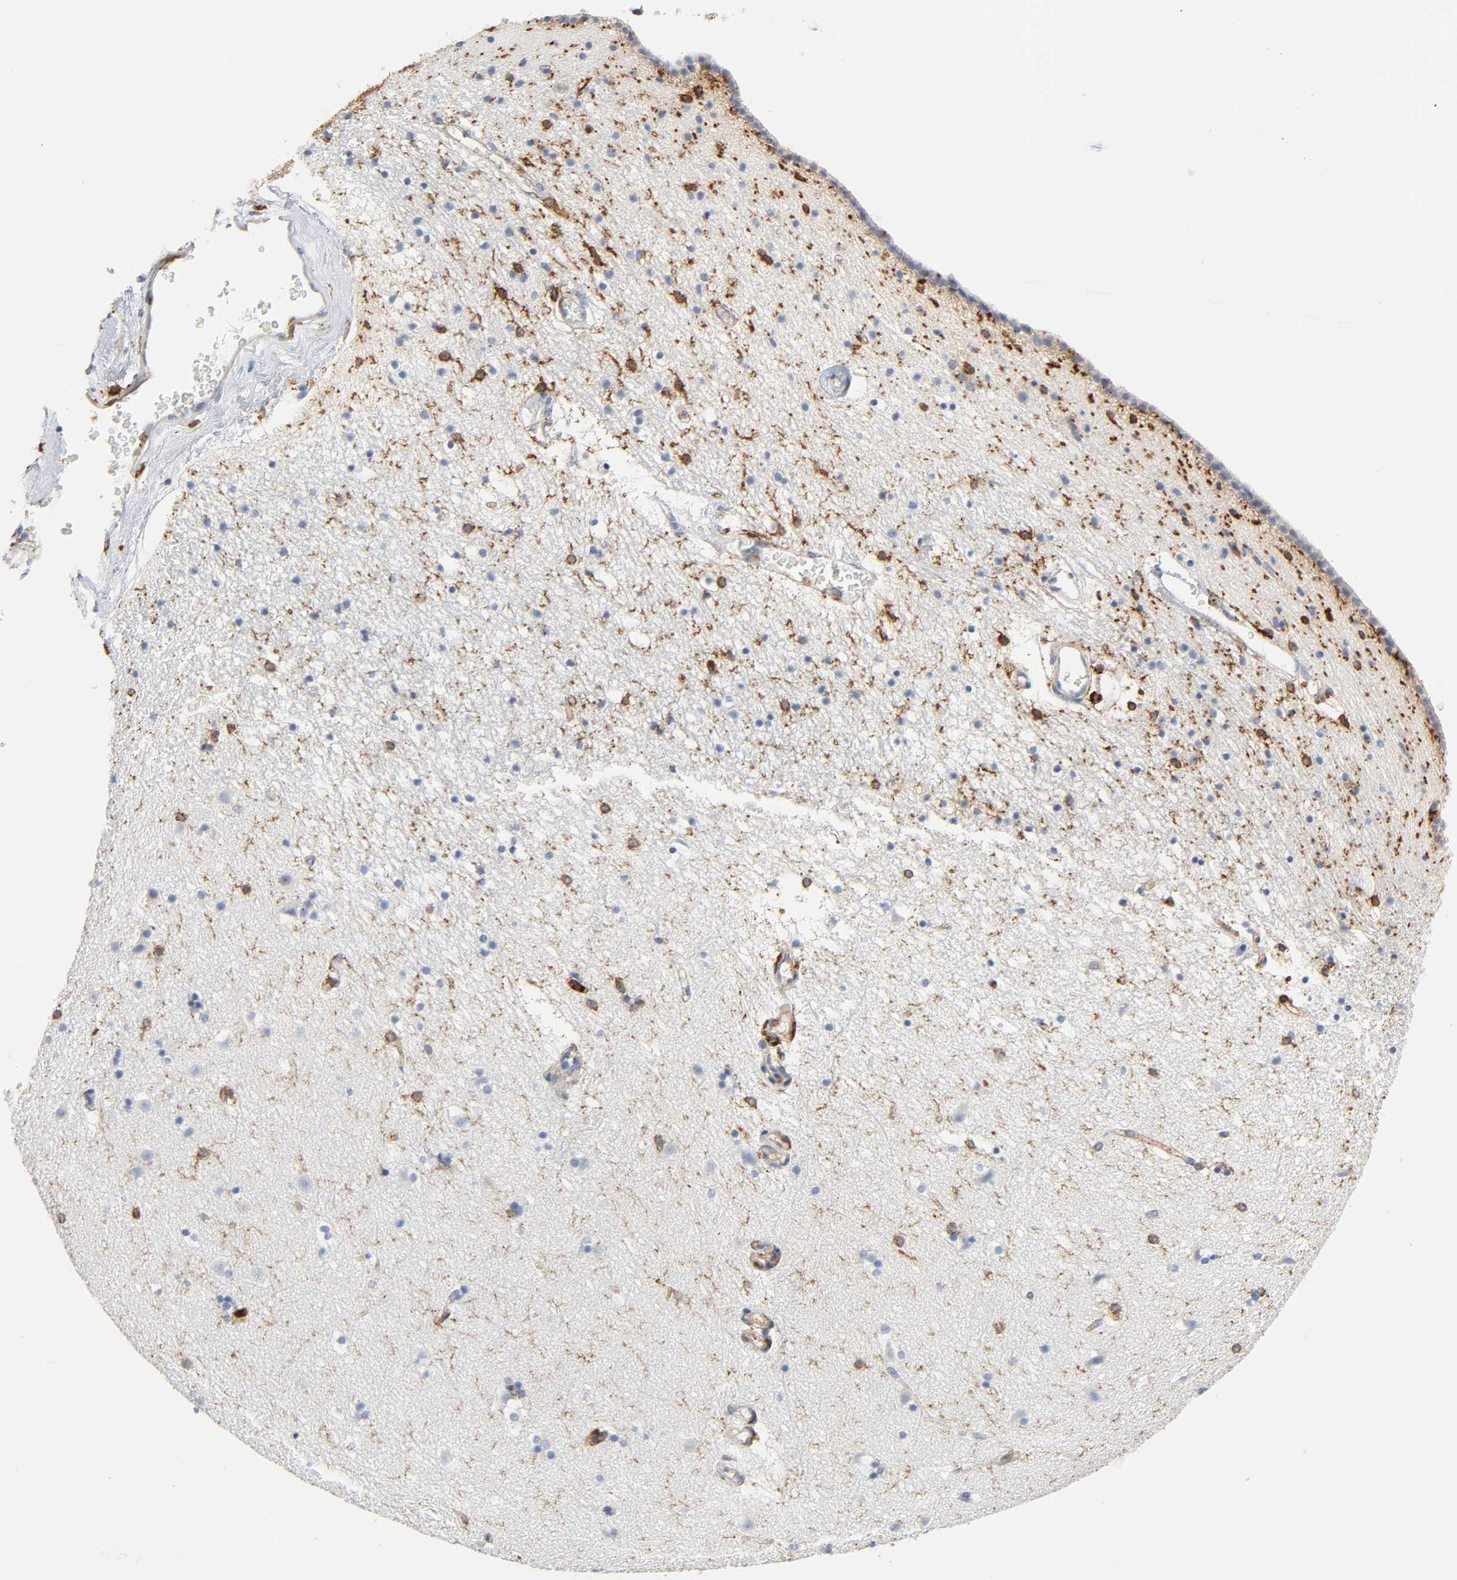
{"staining": {"intensity": "strong", "quantity": "<25%", "location": "cytoplasmic/membranous"}, "tissue": "caudate", "cell_type": "Glial cells", "image_type": "normal", "snomed": [{"axis": "morphology", "description": "Normal tissue, NOS"}, {"axis": "topography", "description": "Lateral ventricle wall"}], "caption": "Benign caudate shows strong cytoplasmic/membranous staining in approximately <25% of glial cells.", "gene": "LYN", "patient": {"sex": "male", "age": 45}}